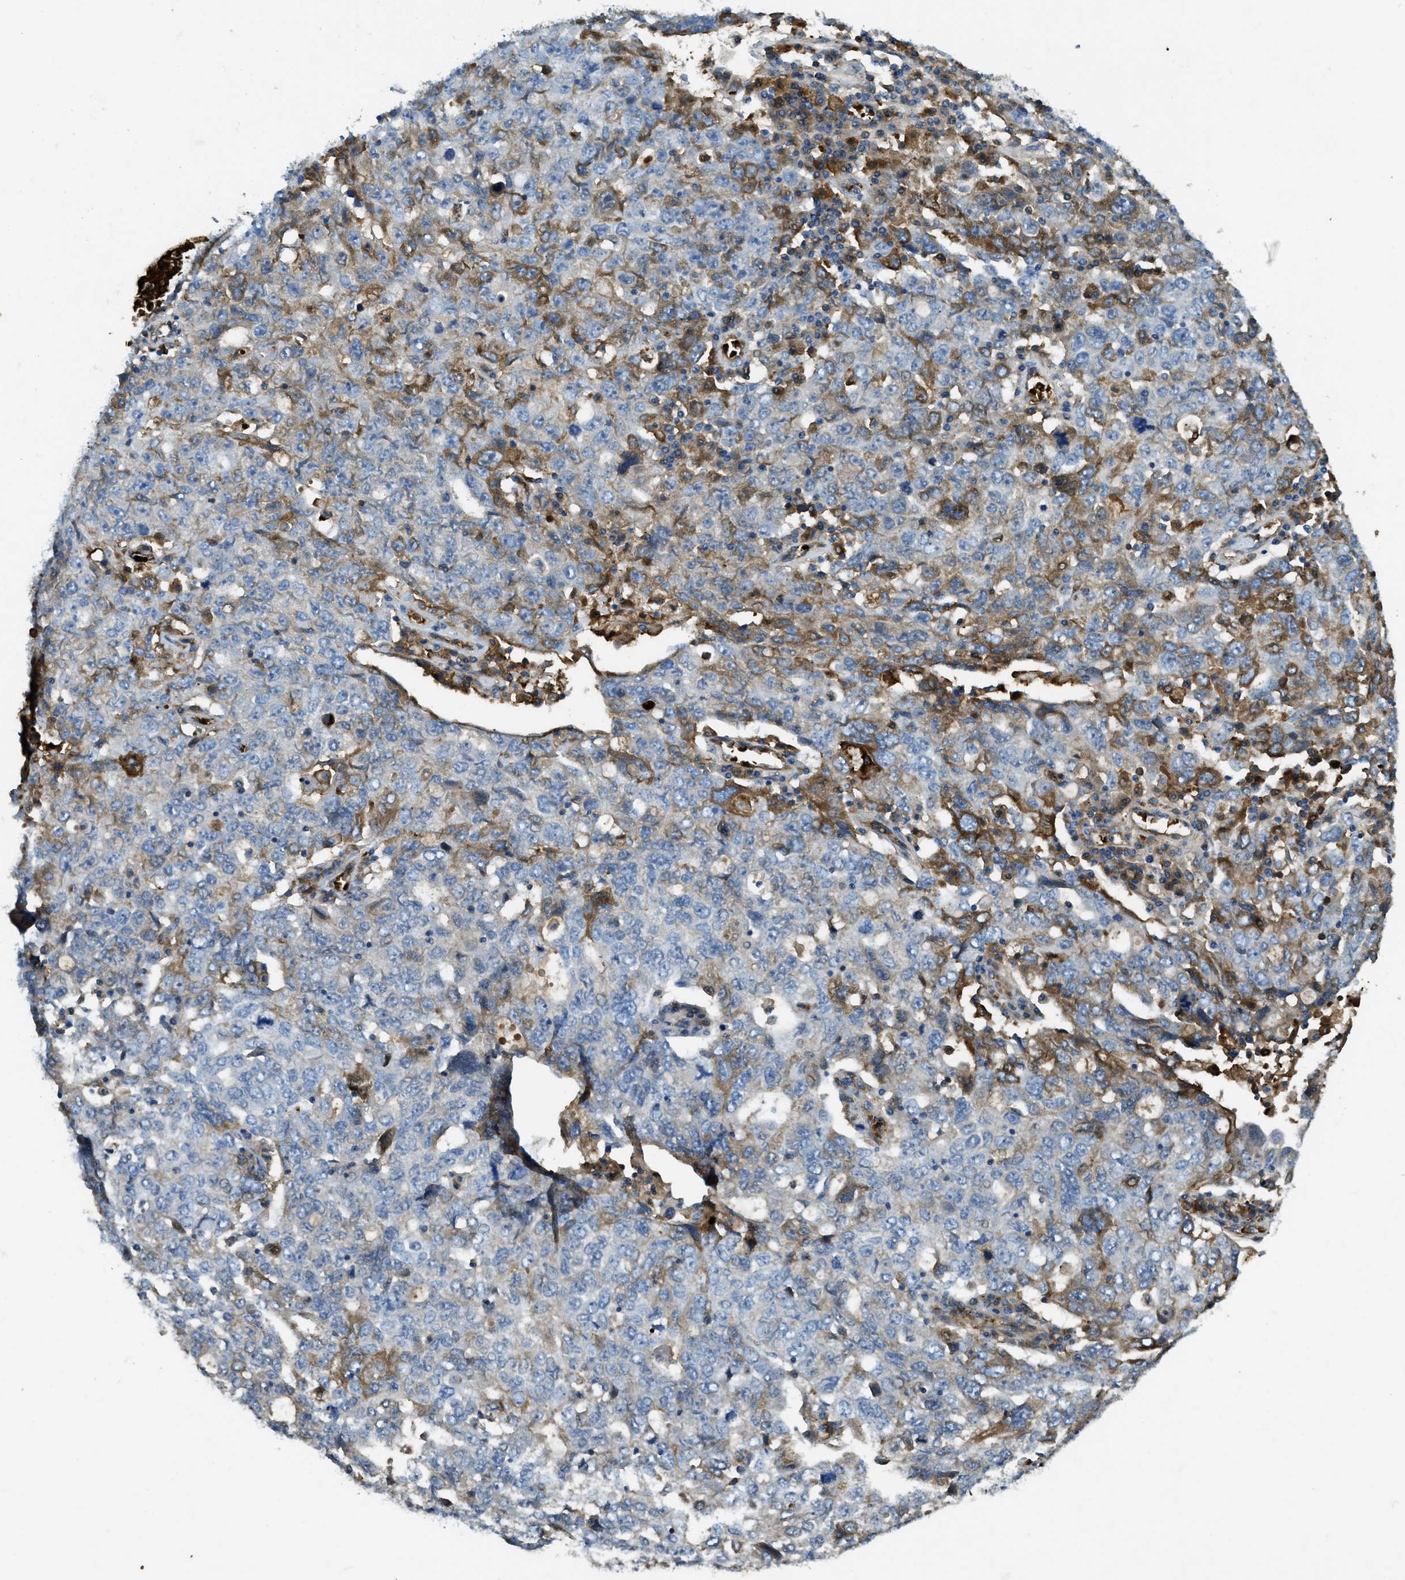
{"staining": {"intensity": "moderate", "quantity": "<25%", "location": "cytoplasmic/membranous"}, "tissue": "ovarian cancer", "cell_type": "Tumor cells", "image_type": "cancer", "snomed": [{"axis": "morphology", "description": "Carcinoma, endometroid"}, {"axis": "topography", "description": "Ovary"}], "caption": "DAB immunohistochemical staining of ovarian cancer (endometroid carcinoma) demonstrates moderate cytoplasmic/membranous protein staining in about <25% of tumor cells.", "gene": "TRIM59", "patient": {"sex": "female", "age": 62}}